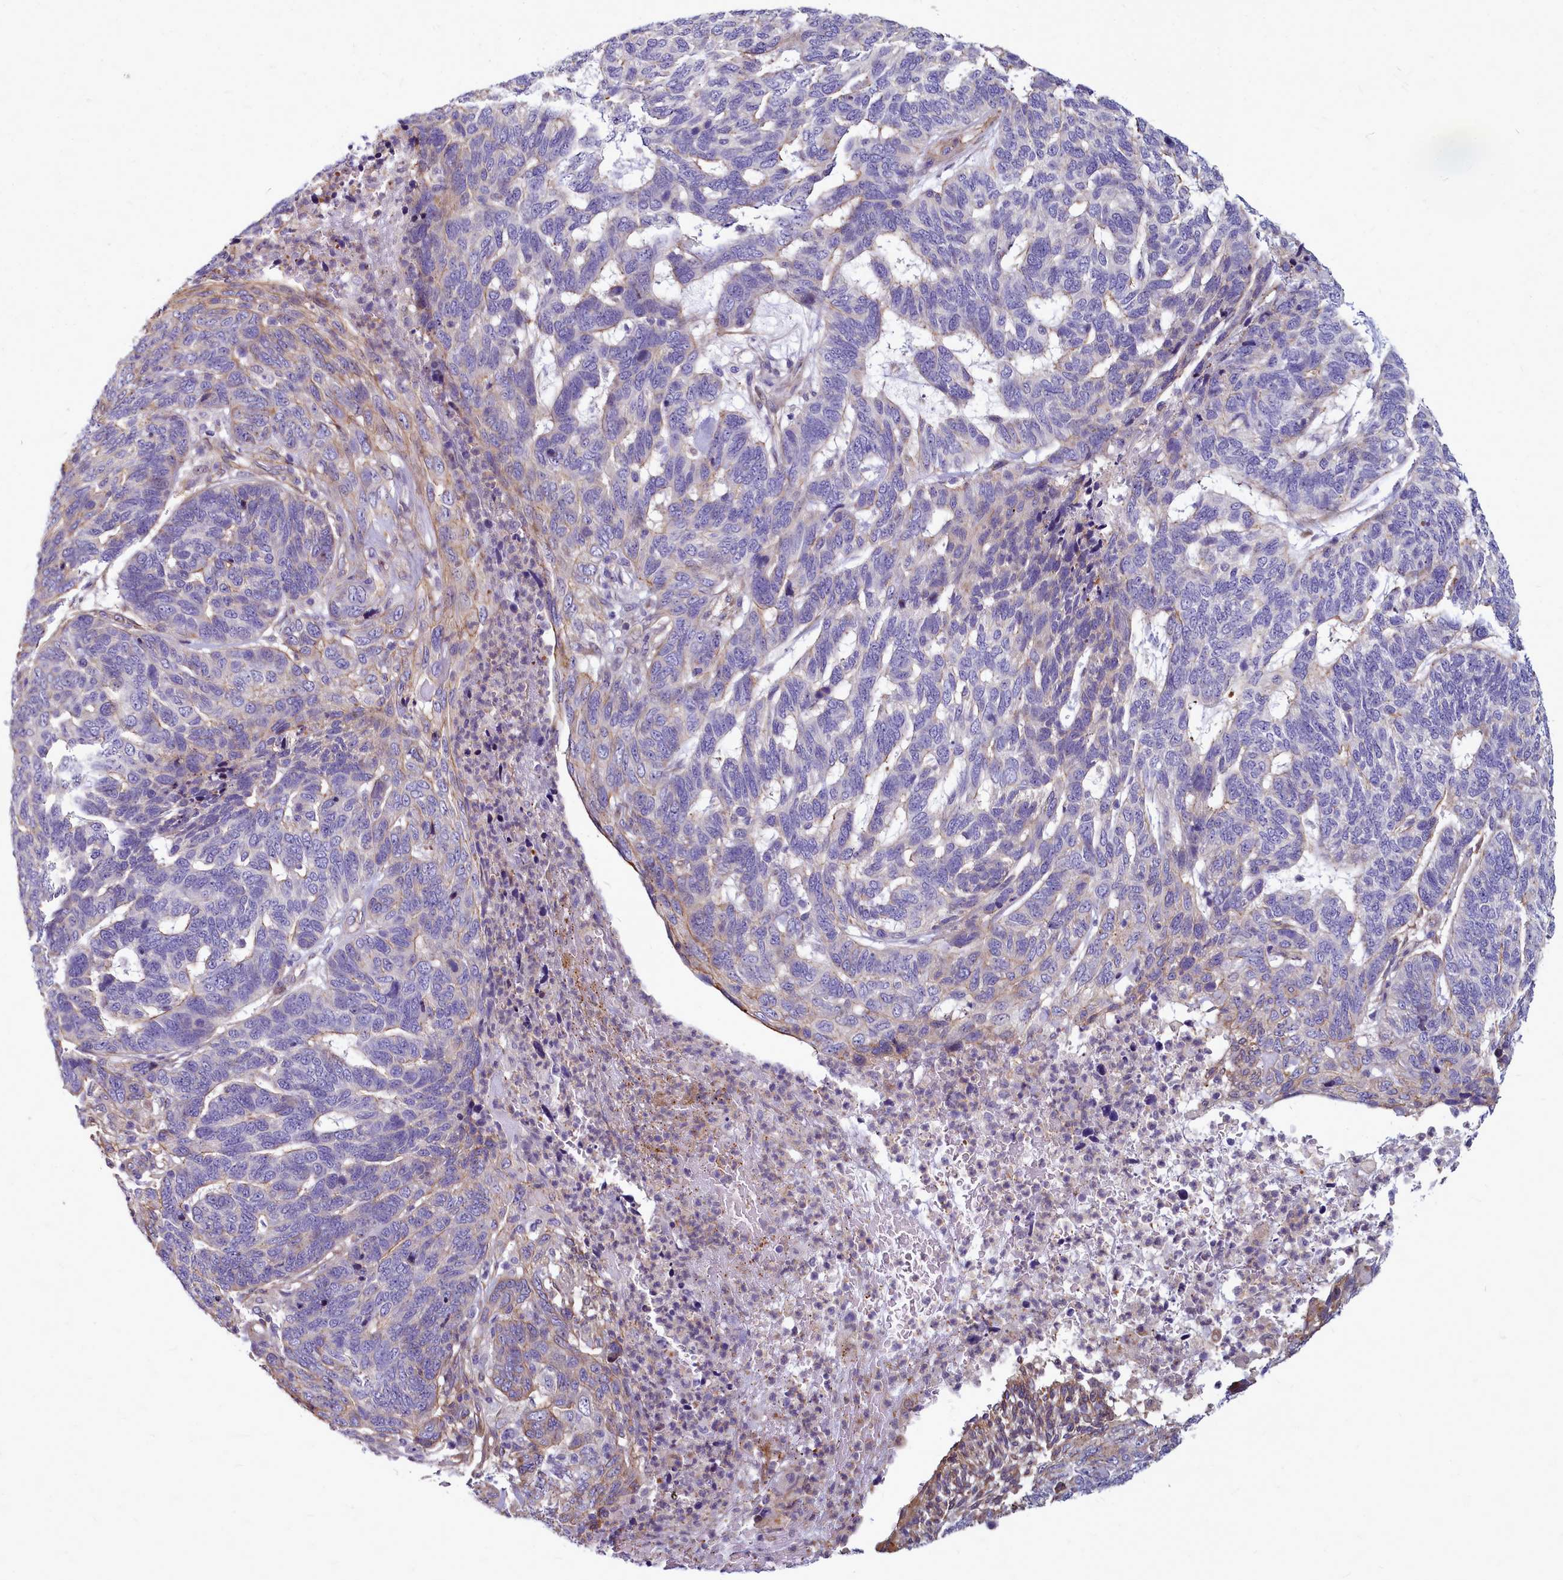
{"staining": {"intensity": "negative", "quantity": "none", "location": "none"}, "tissue": "skin cancer", "cell_type": "Tumor cells", "image_type": "cancer", "snomed": [{"axis": "morphology", "description": "Basal cell carcinoma"}, {"axis": "topography", "description": "Skin"}], "caption": "An immunohistochemistry (IHC) photomicrograph of skin cancer is shown. There is no staining in tumor cells of skin cancer. (Brightfield microscopy of DAB IHC at high magnification).", "gene": "TTC5", "patient": {"sex": "female", "age": 65}}